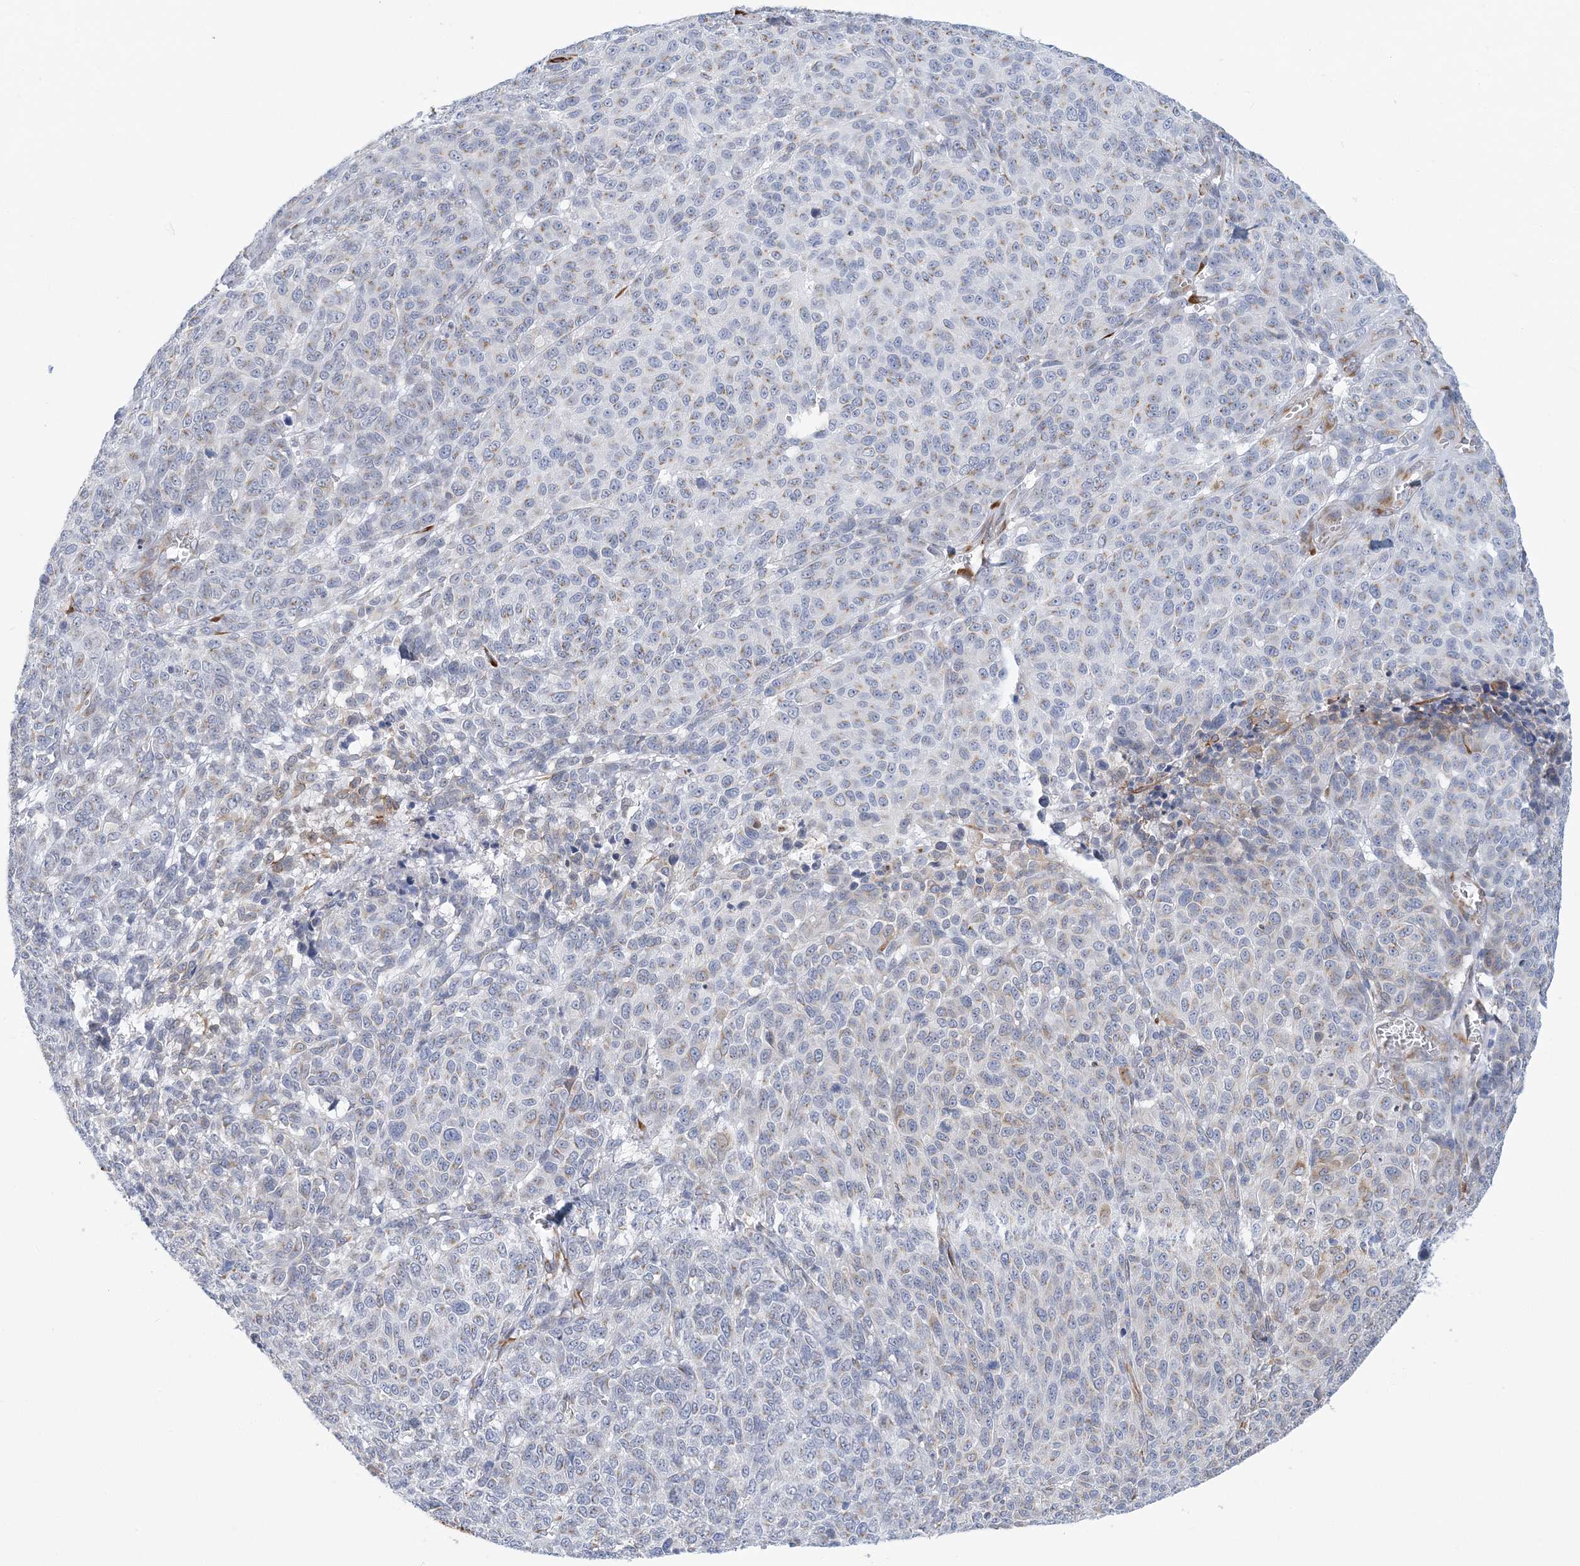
{"staining": {"intensity": "negative", "quantity": "none", "location": "none"}, "tissue": "melanoma", "cell_type": "Tumor cells", "image_type": "cancer", "snomed": [{"axis": "morphology", "description": "Malignant melanoma, NOS"}, {"axis": "topography", "description": "Skin"}], "caption": "Tumor cells are negative for brown protein staining in malignant melanoma.", "gene": "PLEKHG4B", "patient": {"sex": "male", "age": 49}}